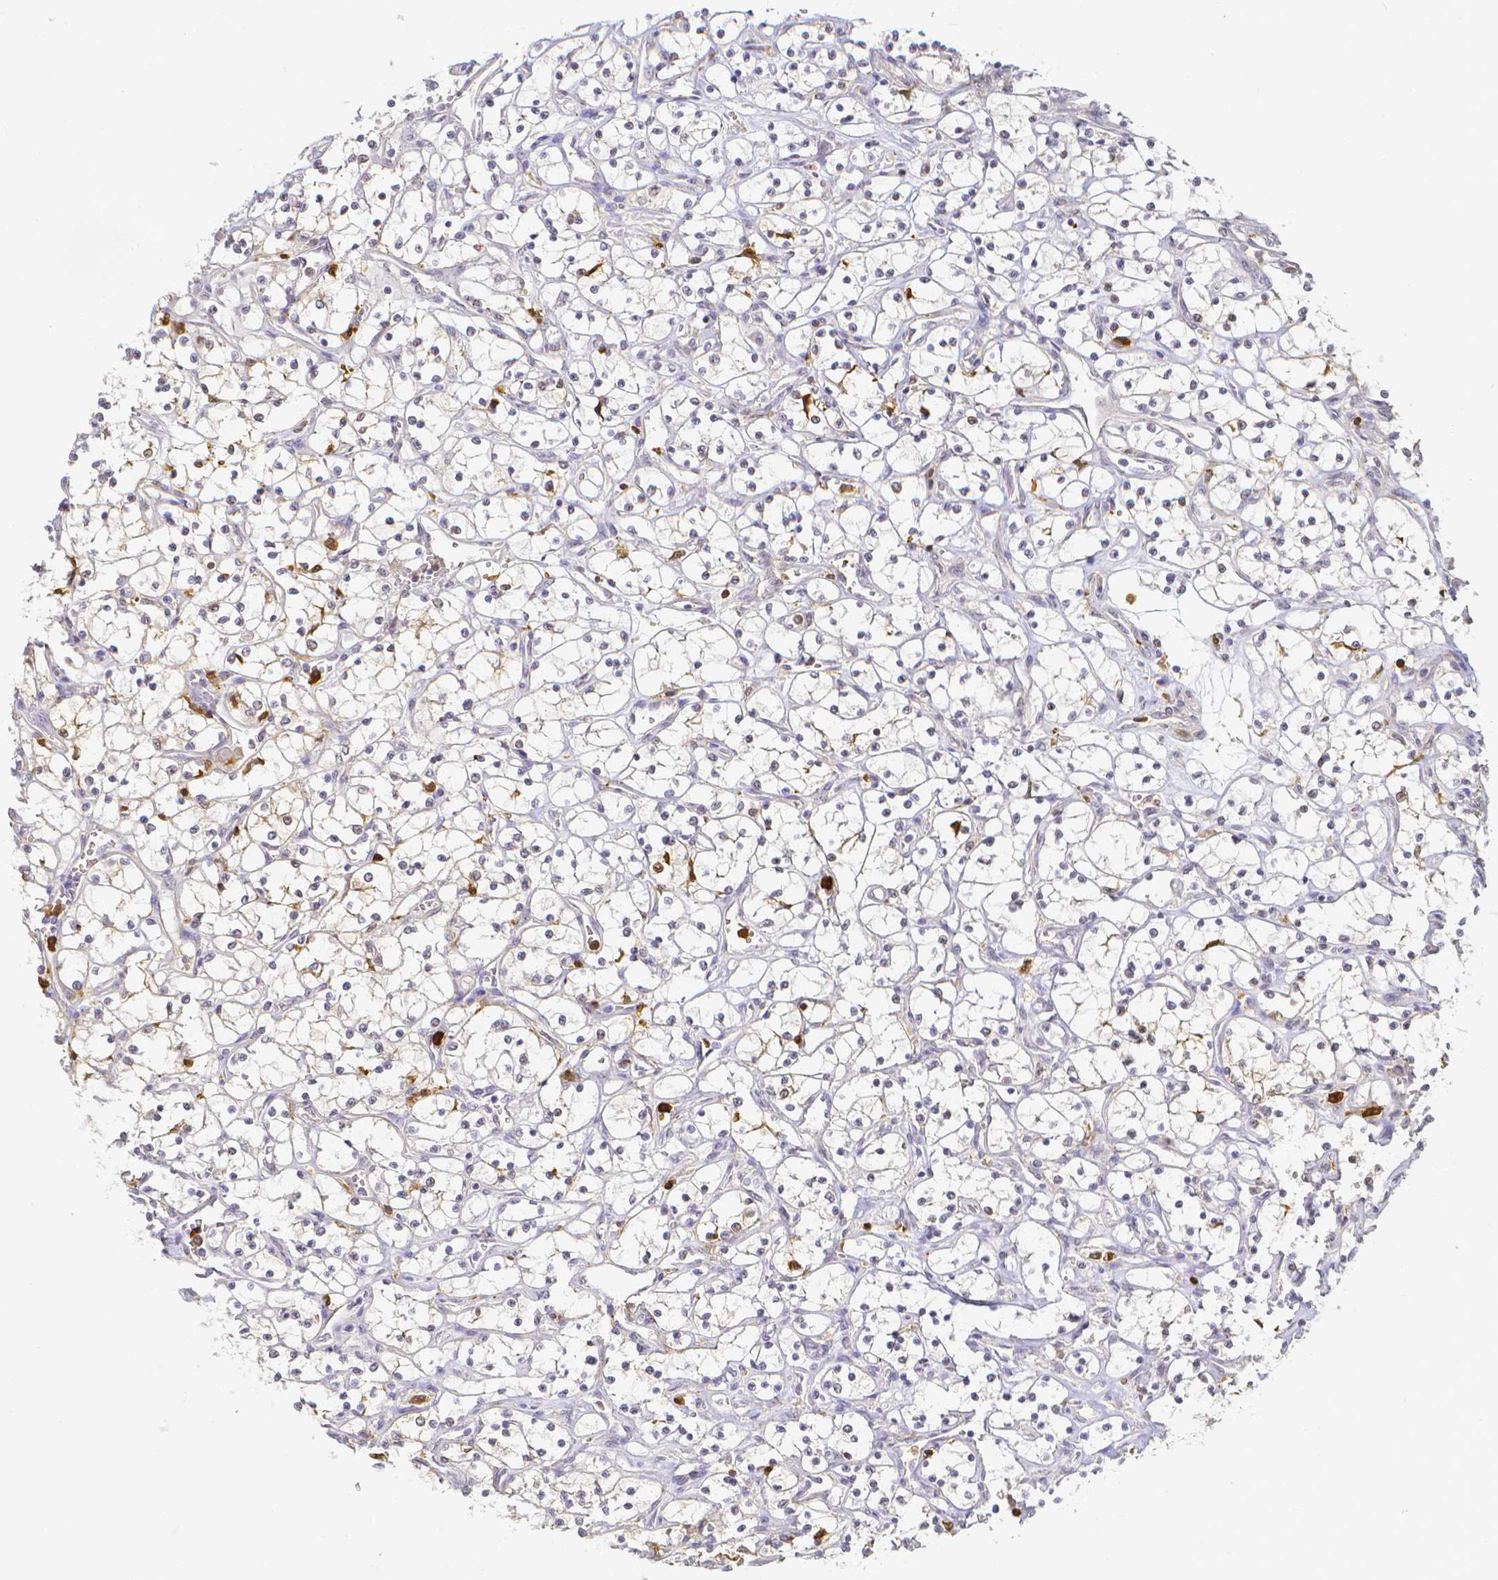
{"staining": {"intensity": "moderate", "quantity": "<25%", "location": "cytoplasmic/membranous,nuclear"}, "tissue": "renal cancer", "cell_type": "Tumor cells", "image_type": "cancer", "snomed": [{"axis": "morphology", "description": "Adenocarcinoma, NOS"}, {"axis": "topography", "description": "Kidney"}], "caption": "Immunohistochemistry histopathology image of human renal cancer stained for a protein (brown), which reveals low levels of moderate cytoplasmic/membranous and nuclear expression in approximately <25% of tumor cells.", "gene": "COTL1", "patient": {"sex": "female", "age": 69}}